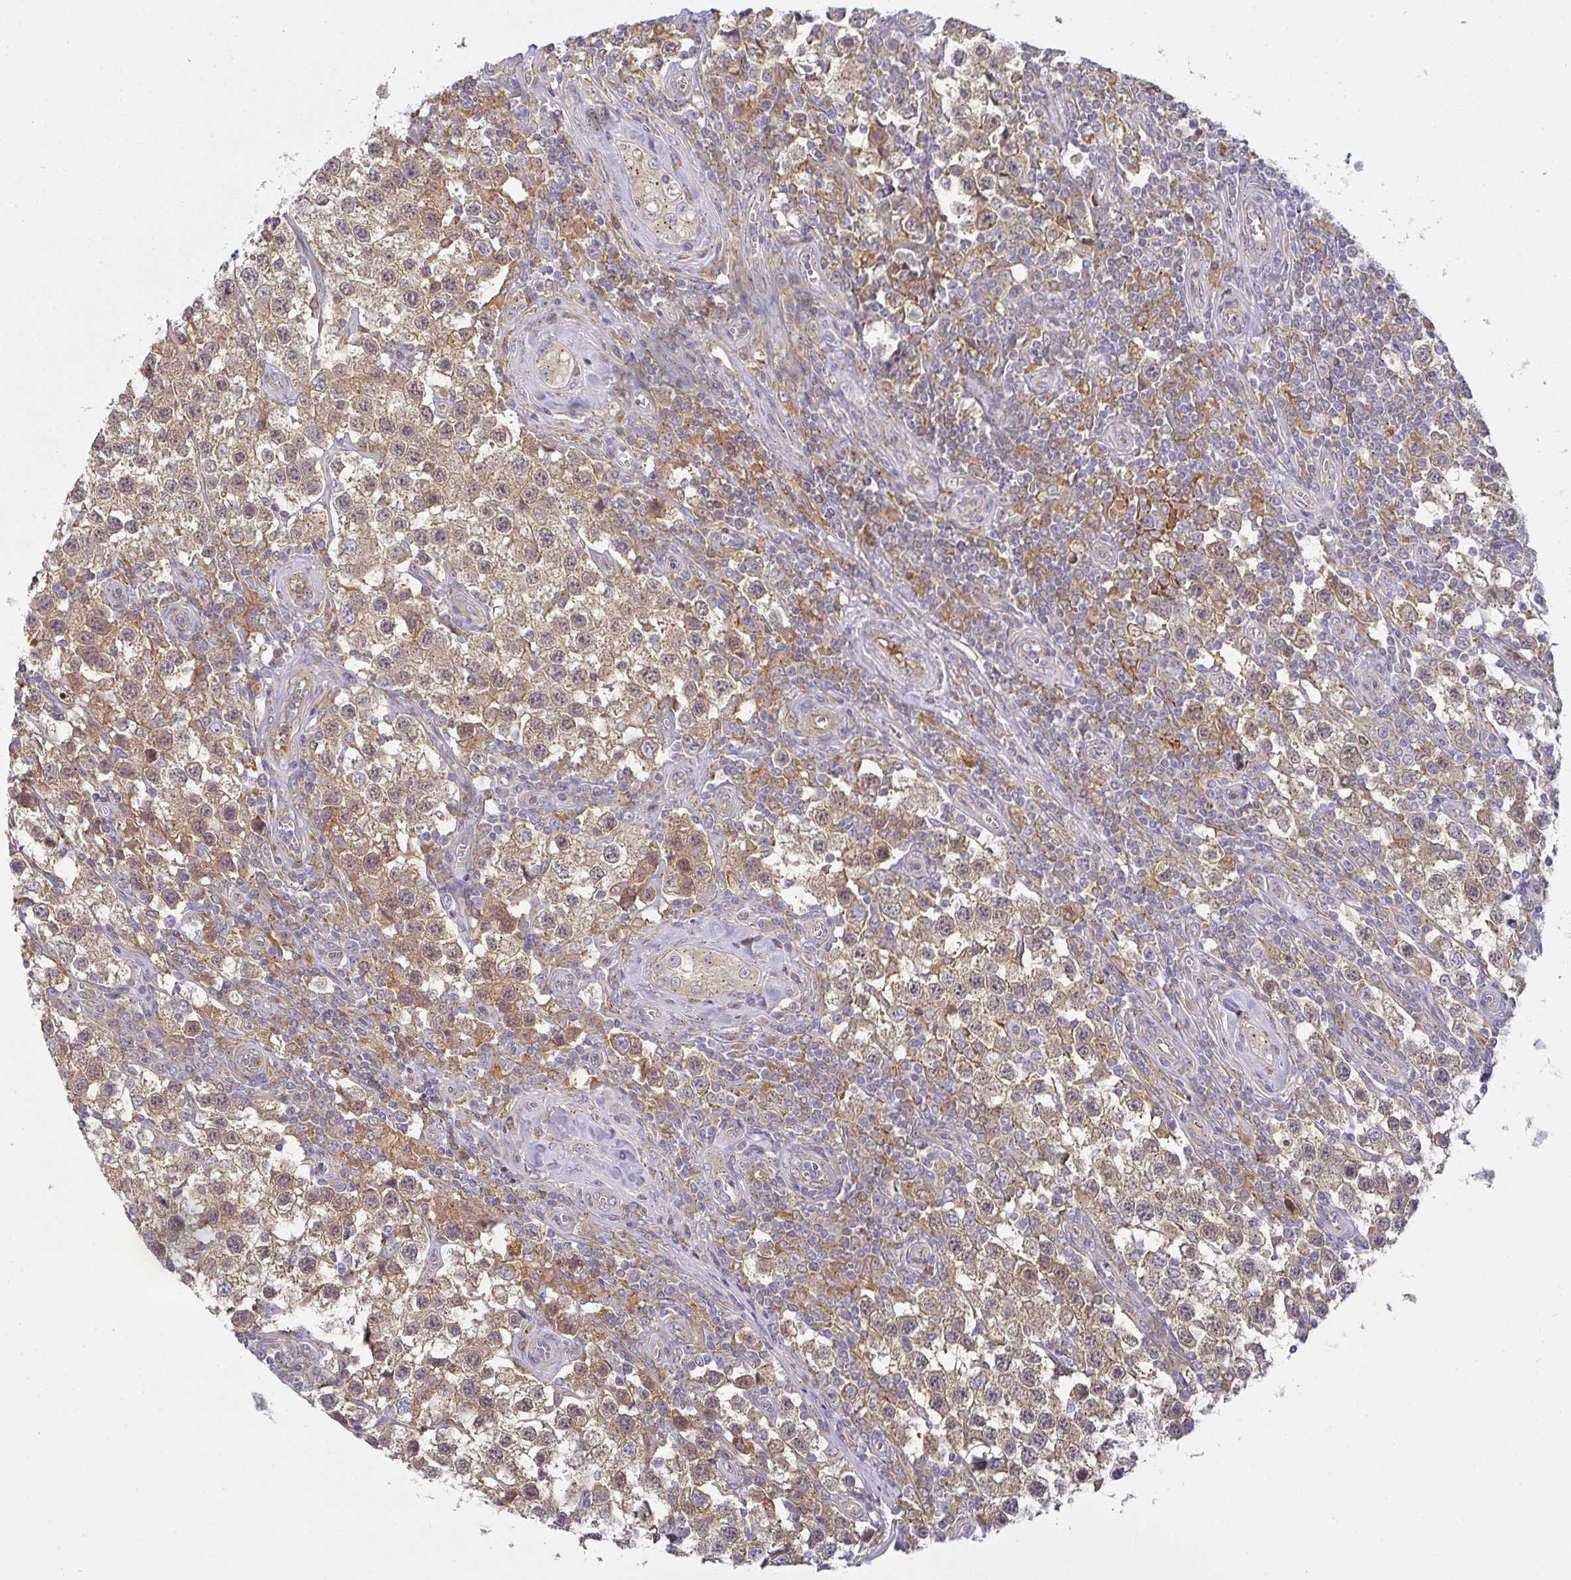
{"staining": {"intensity": "moderate", "quantity": ">75%", "location": "cytoplasmic/membranous,nuclear"}, "tissue": "testis cancer", "cell_type": "Tumor cells", "image_type": "cancer", "snomed": [{"axis": "morphology", "description": "Seminoma, NOS"}, {"axis": "topography", "description": "Testis"}], "caption": "Approximately >75% of tumor cells in human testis cancer demonstrate moderate cytoplasmic/membranous and nuclear protein positivity as visualized by brown immunohistochemical staining.", "gene": "SNX5", "patient": {"sex": "male", "age": 34}}